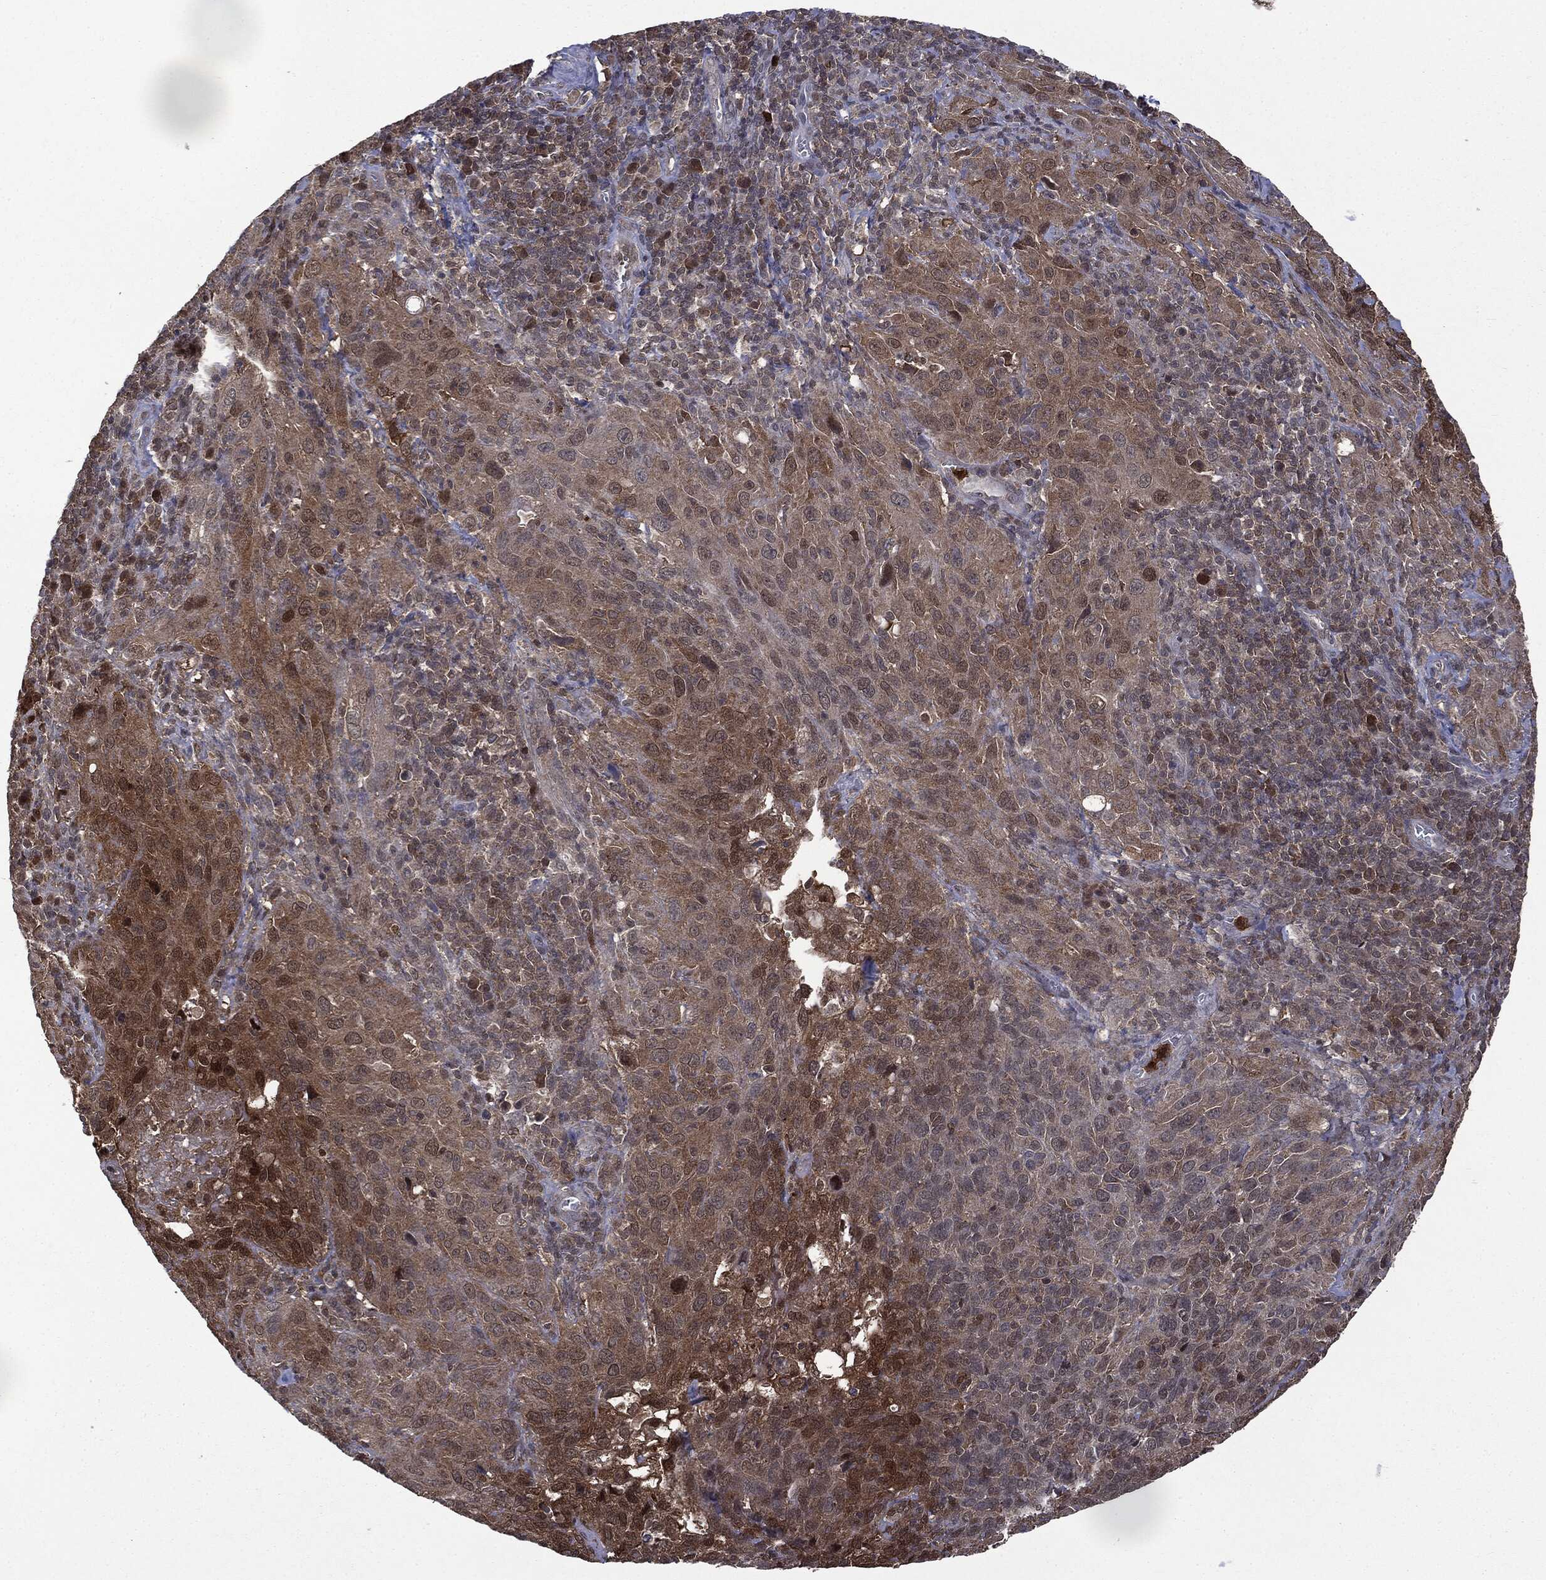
{"staining": {"intensity": "moderate", "quantity": "25%-75%", "location": "cytoplasmic/membranous"}, "tissue": "cervical cancer", "cell_type": "Tumor cells", "image_type": "cancer", "snomed": [{"axis": "morphology", "description": "Squamous cell carcinoma, NOS"}, {"axis": "topography", "description": "Cervix"}], "caption": "A brown stain labels moderate cytoplasmic/membranous expression of a protein in human cervical squamous cell carcinoma tumor cells. Nuclei are stained in blue.", "gene": "GPI", "patient": {"sex": "female", "age": 51}}